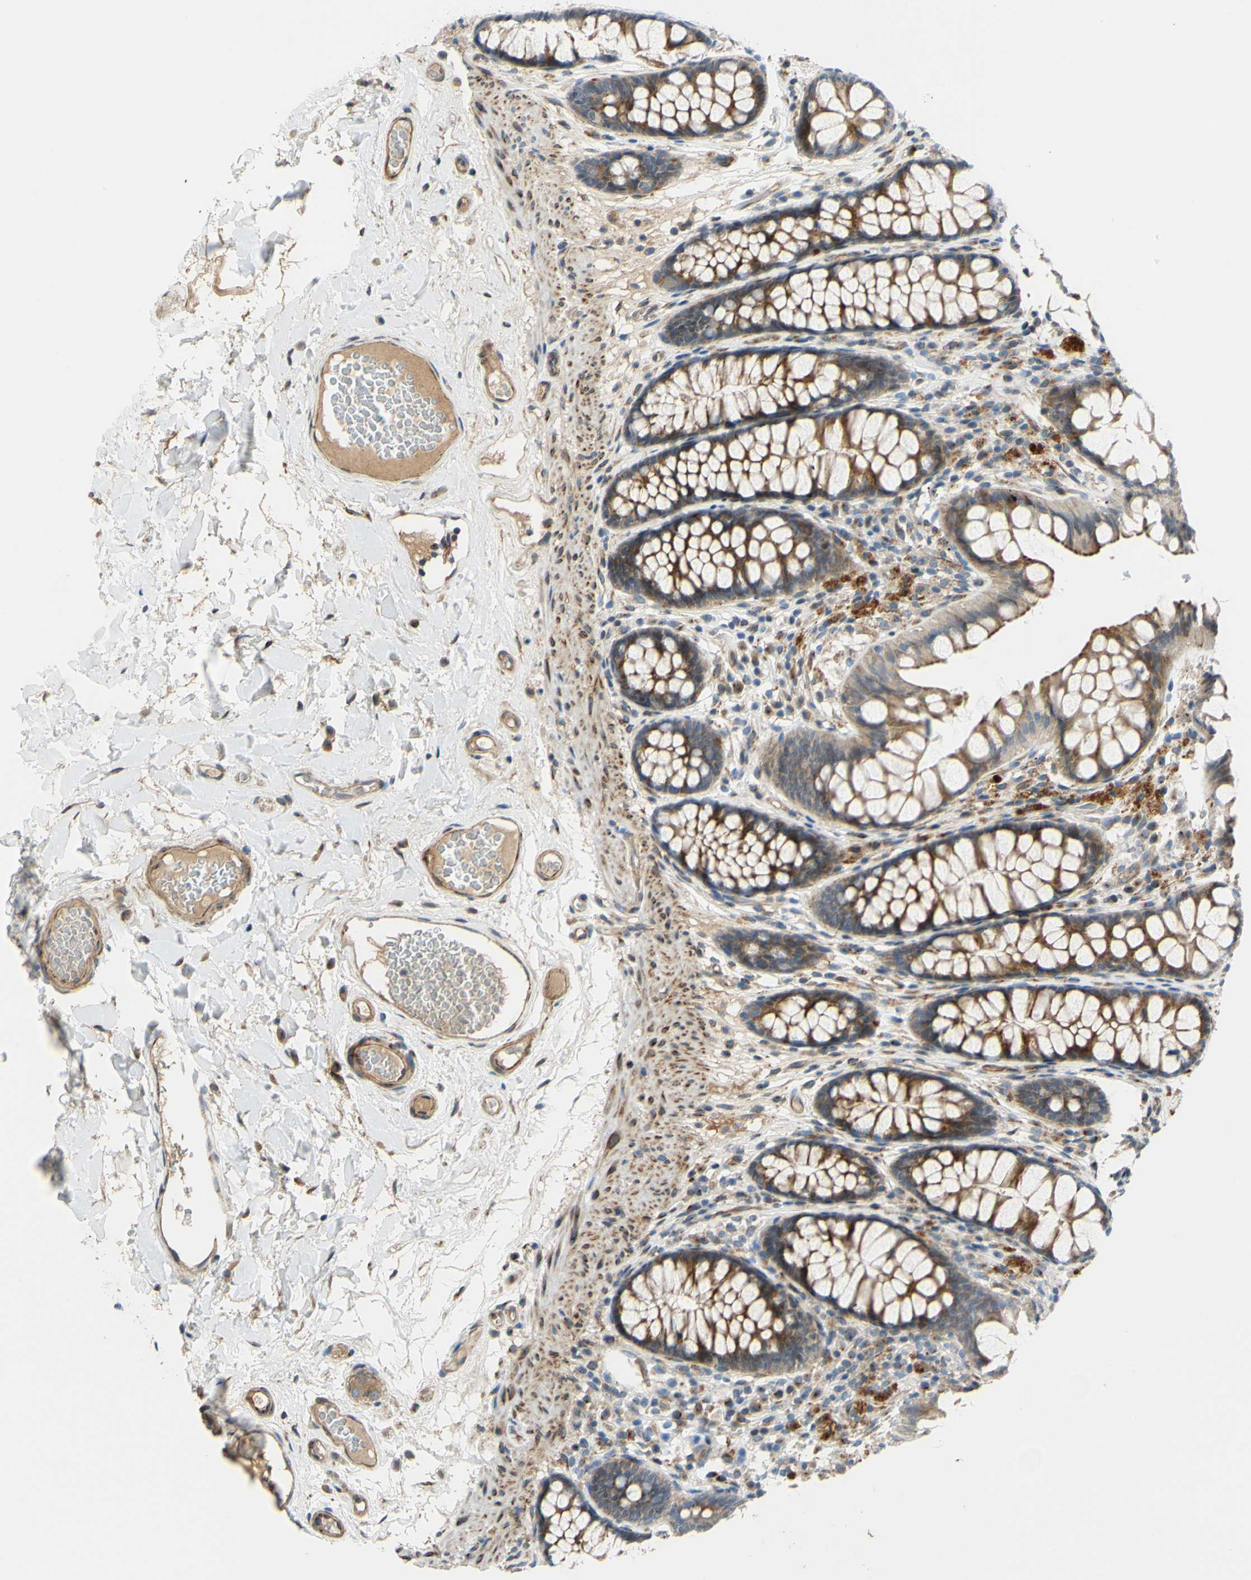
{"staining": {"intensity": "moderate", "quantity": ">75%", "location": "cytoplasmic/membranous"}, "tissue": "colon", "cell_type": "Endothelial cells", "image_type": "normal", "snomed": [{"axis": "morphology", "description": "Normal tissue, NOS"}, {"axis": "topography", "description": "Colon"}], "caption": "Immunohistochemistry (IHC) histopathology image of normal colon stained for a protein (brown), which reveals medium levels of moderate cytoplasmic/membranous staining in approximately >75% of endothelial cells.", "gene": "ARHGAP1", "patient": {"sex": "female", "age": 55}}